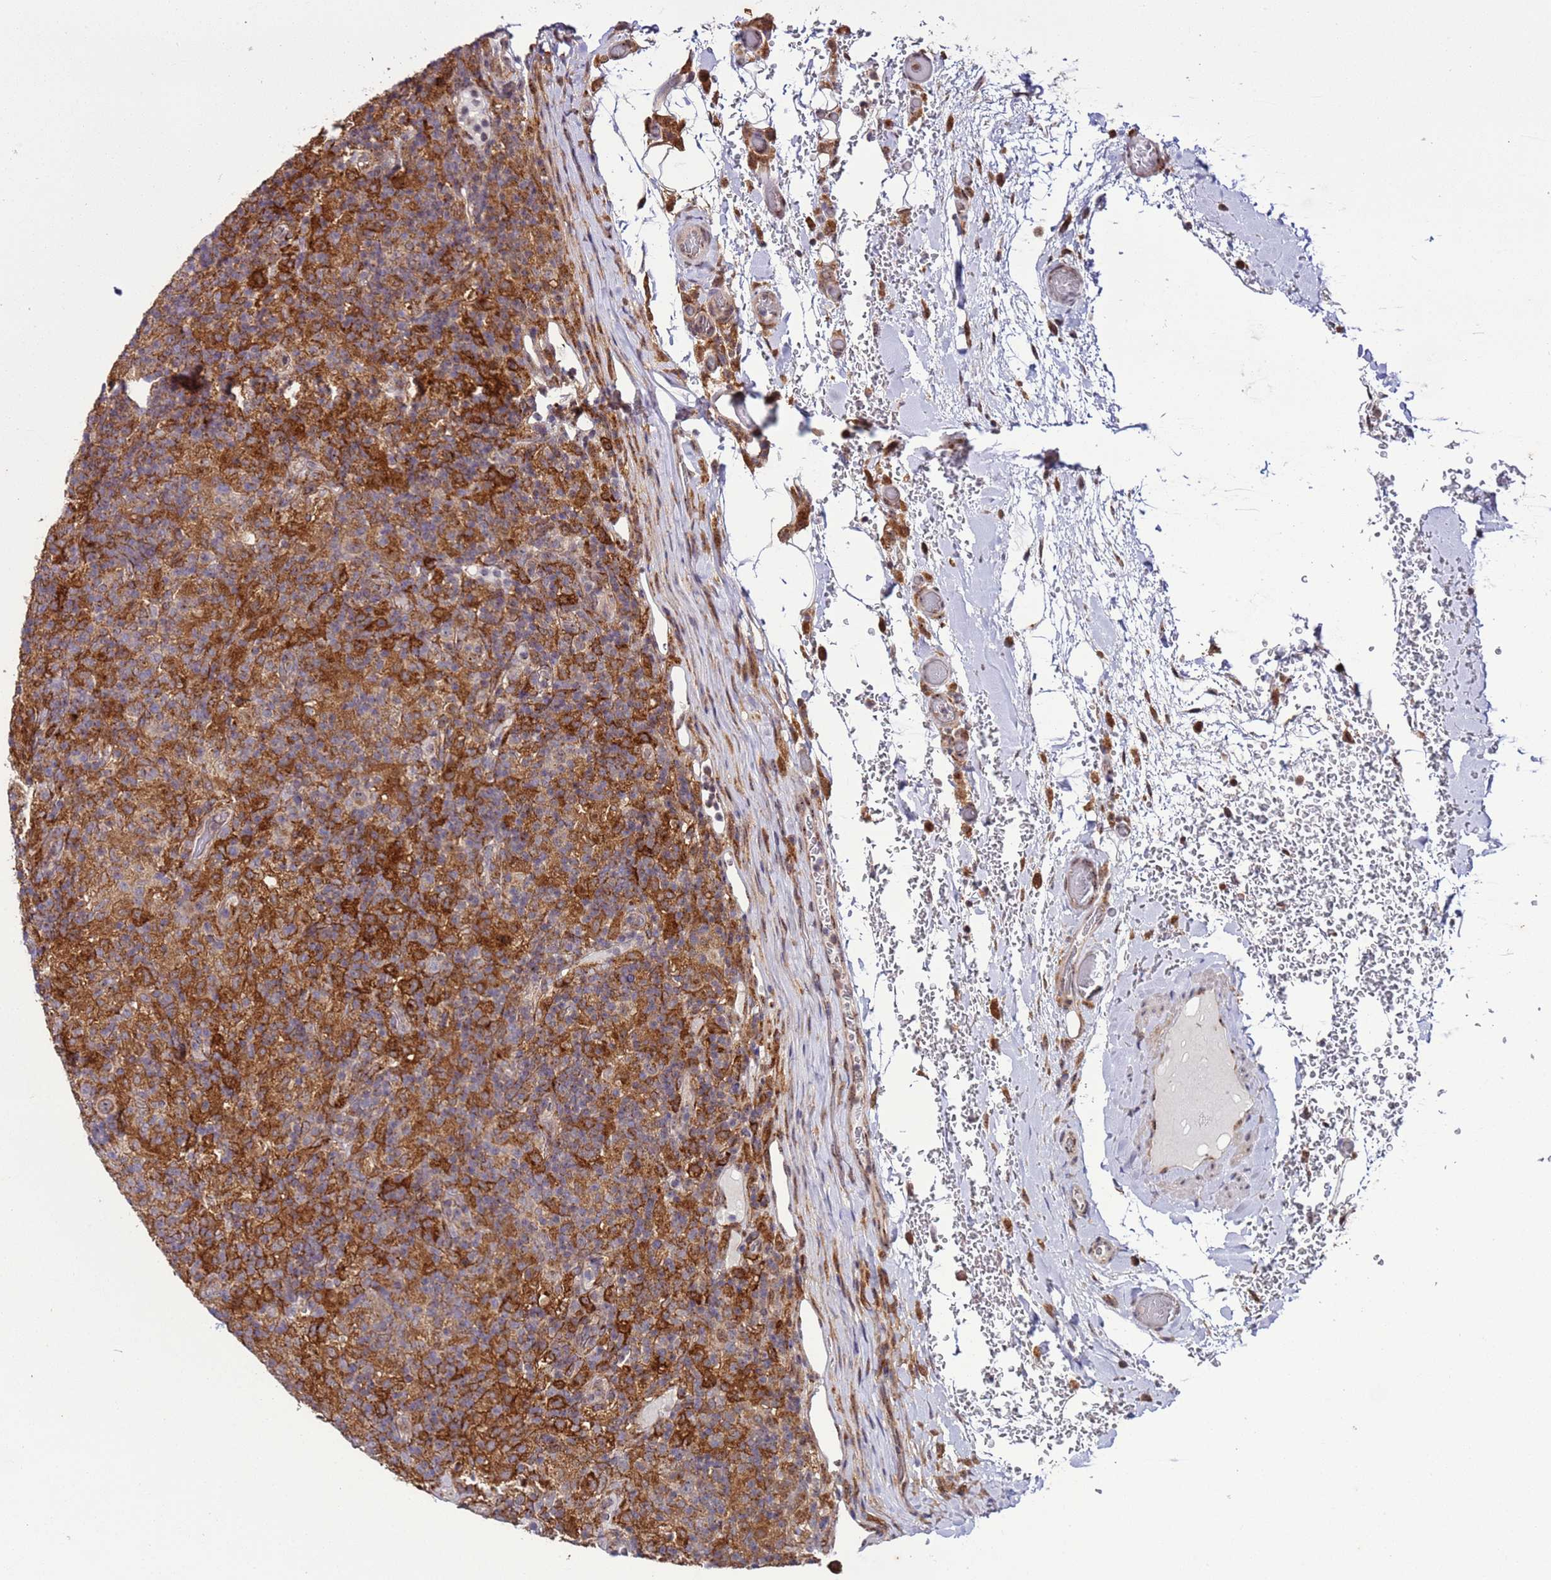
{"staining": {"intensity": "weak", "quantity": ">75%", "location": "cytoplasmic/membranous"}, "tissue": "lymphoma", "cell_type": "Tumor cells", "image_type": "cancer", "snomed": [{"axis": "morphology", "description": "Hodgkin's disease, NOS"}, {"axis": "topography", "description": "Lymph node"}], "caption": "Approximately >75% of tumor cells in Hodgkin's disease reveal weak cytoplasmic/membranous protein expression as visualized by brown immunohistochemical staining.", "gene": "TMEM176B", "patient": {"sex": "male", "age": 70}}